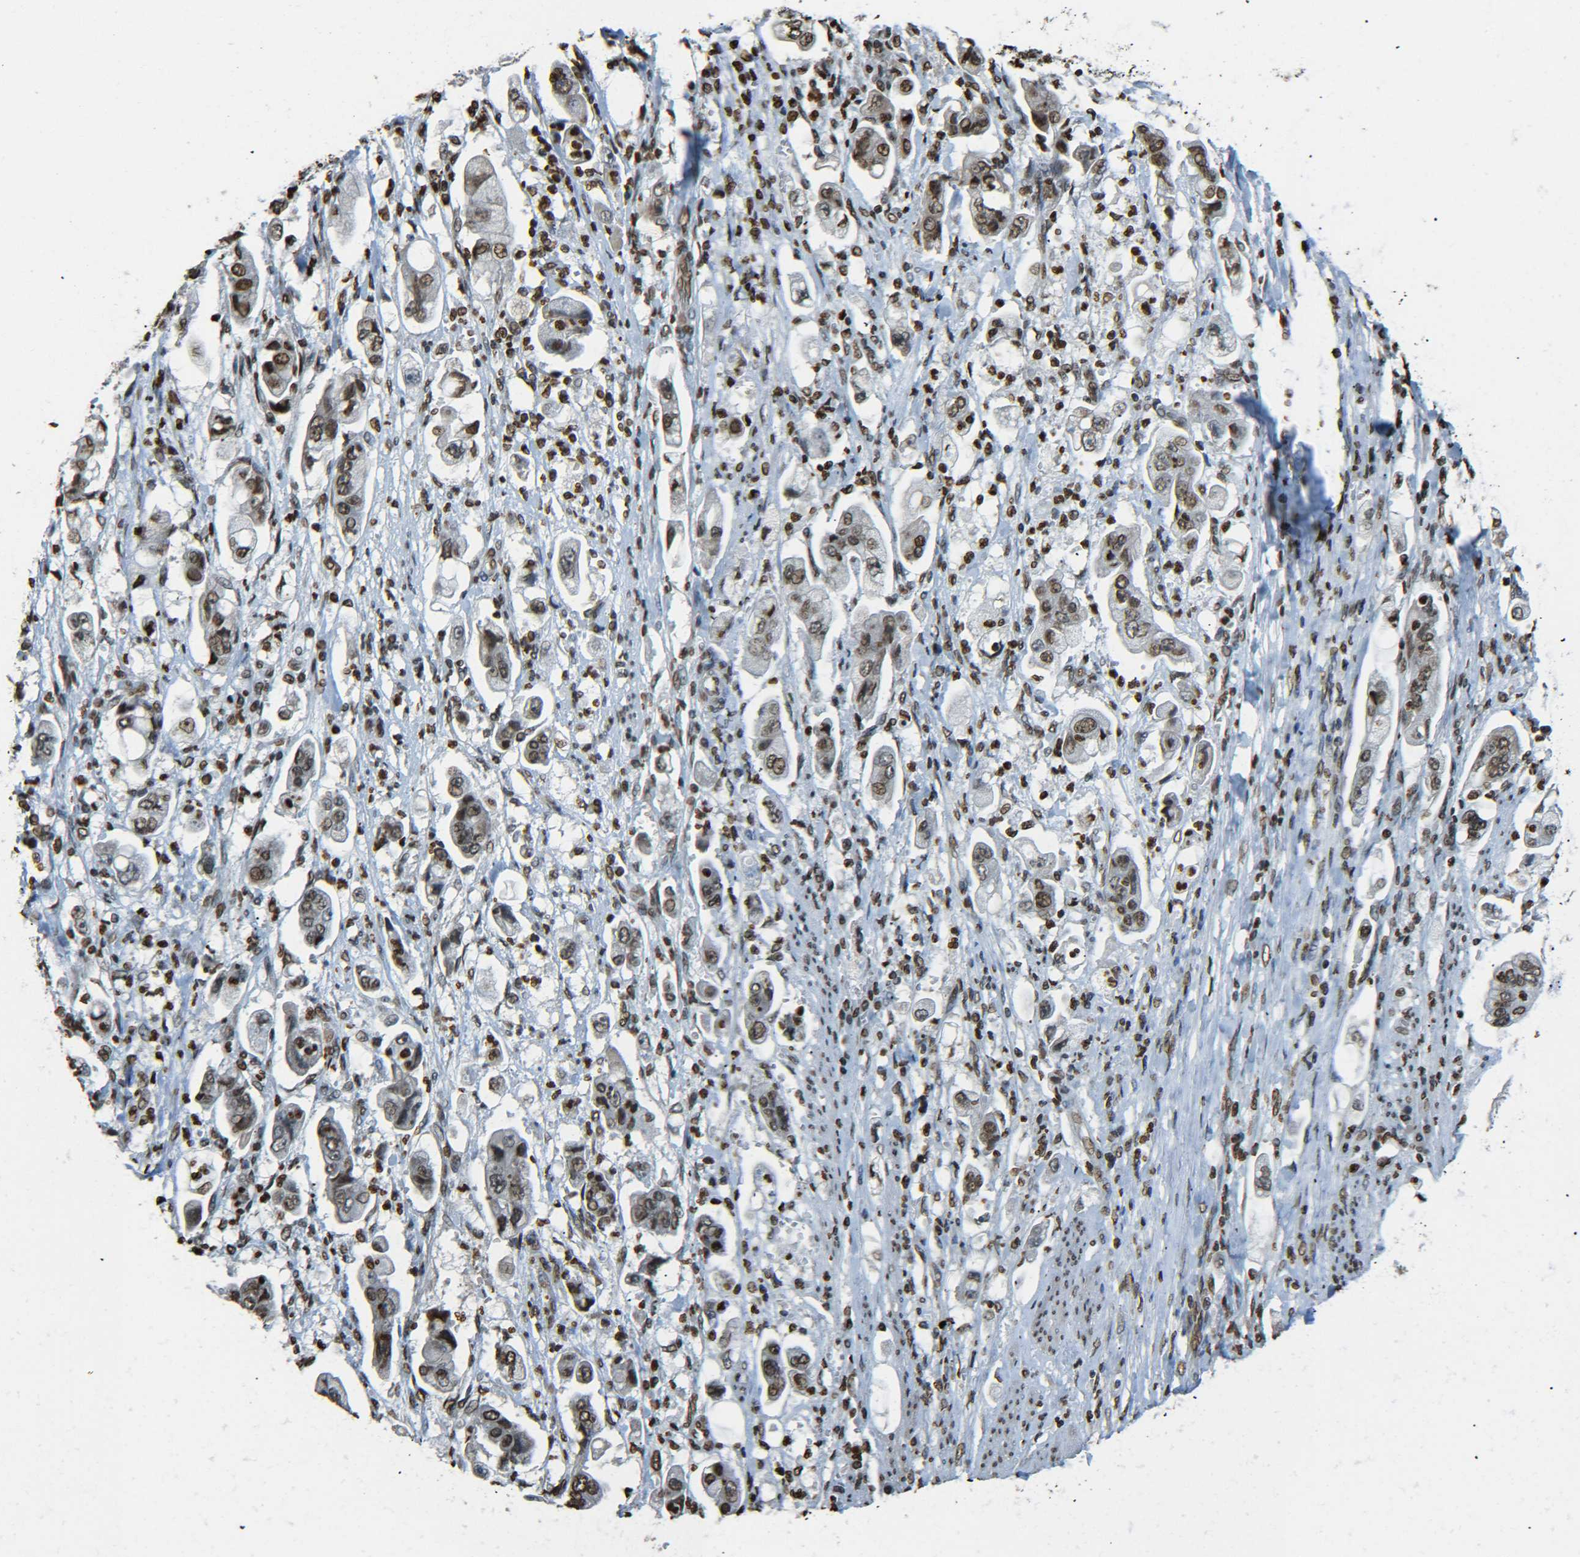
{"staining": {"intensity": "moderate", "quantity": ">75%", "location": "nuclear"}, "tissue": "stomach cancer", "cell_type": "Tumor cells", "image_type": "cancer", "snomed": [{"axis": "morphology", "description": "Adenocarcinoma, NOS"}, {"axis": "topography", "description": "Stomach"}], "caption": "Immunohistochemical staining of human adenocarcinoma (stomach) reveals moderate nuclear protein positivity in about >75% of tumor cells.", "gene": "H4C16", "patient": {"sex": "male", "age": 62}}